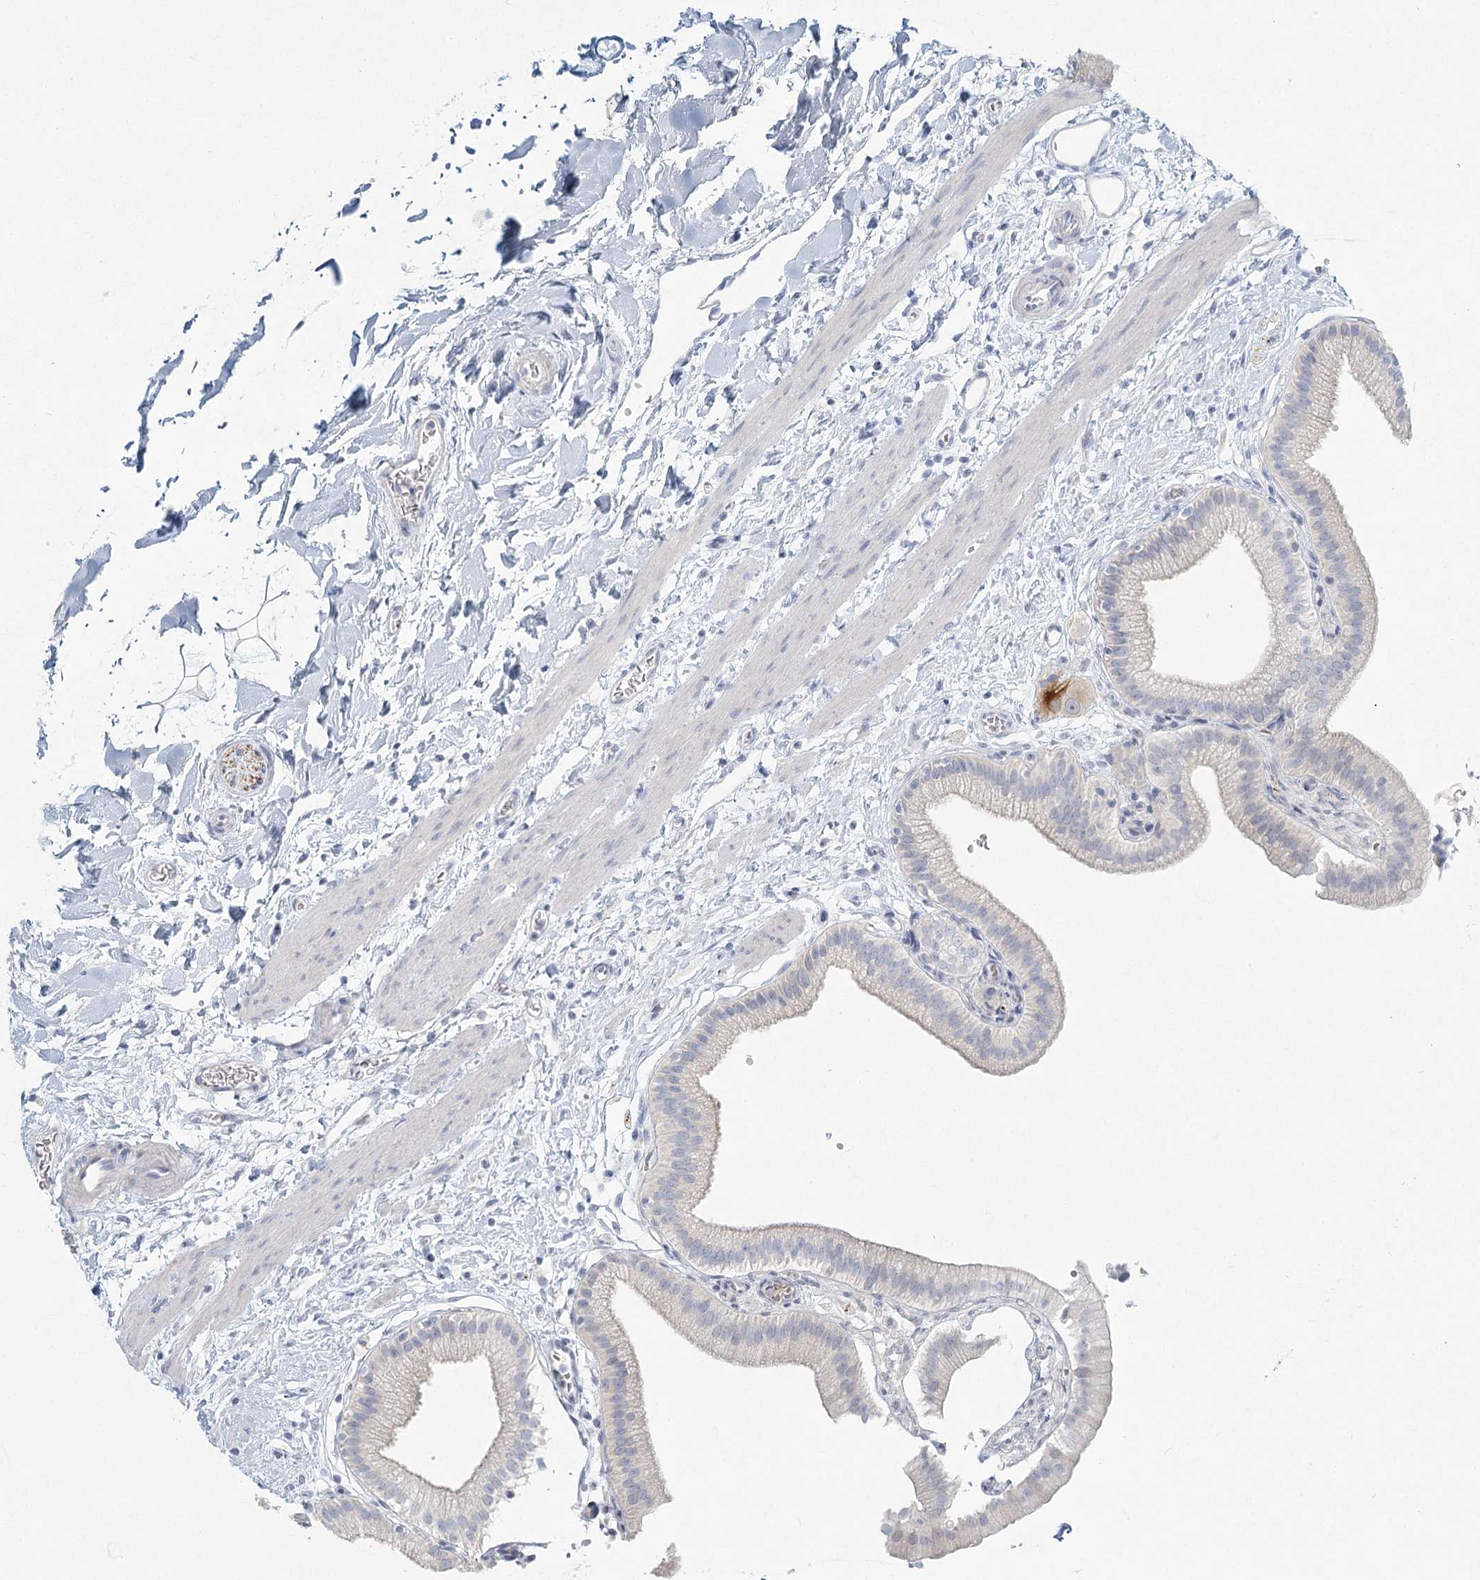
{"staining": {"intensity": "negative", "quantity": "none", "location": "none"}, "tissue": "gallbladder", "cell_type": "Glandular cells", "image_type": "normal", "snomed": [{"axis": "morphology", "description": "Normal tissue, NOS"}, {"axis": "topography", "description": "Gallbladder"}], "caption": "This is an immunohistochemistry histopathology image of normal gallbladder. There is no expression in glandular cells.", "gene": "LRP2BP", "patient": {"sex": "male", "age": 55}}